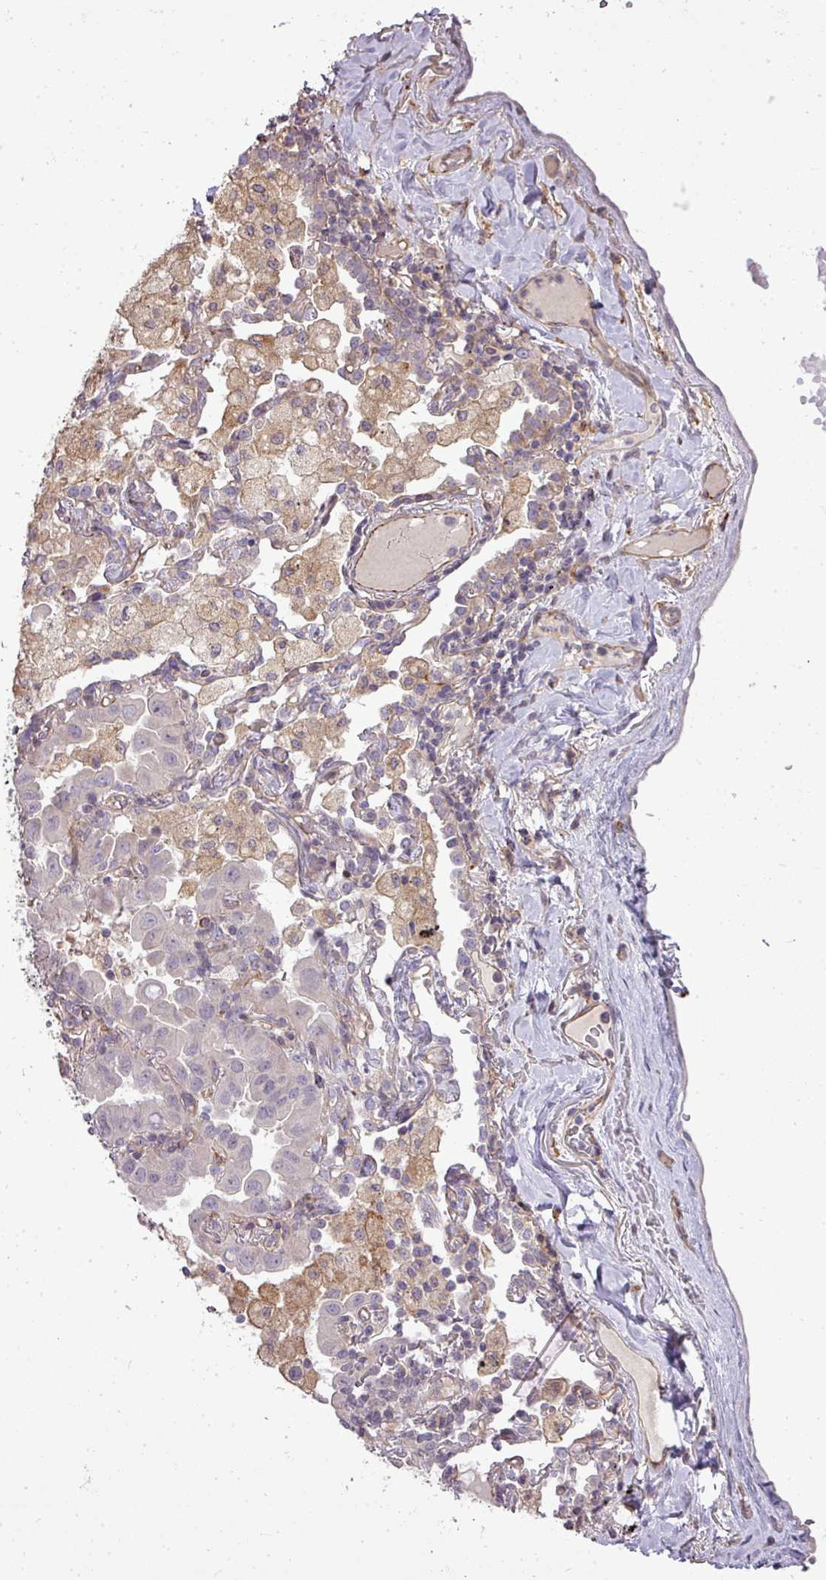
{"staining": {"intensity": "negative", "quantity": "none", "location": "none"}, "tissue": "lung cancer", "cell_type": "Tumor cells", "image_type": "cancer", "snomed": [{"axis": "morphology", "description": "Adenocarcinoma, NOS"}, {"axis": "topography", "description": "Lung"}], "caption": "Human lung adenocarcinoma stained for a protein using immunohistochemistry (IHC) shows no staining in tumor cells.", "gene": "PDRG1", "patient": {"sex": "male", "age": 64}}